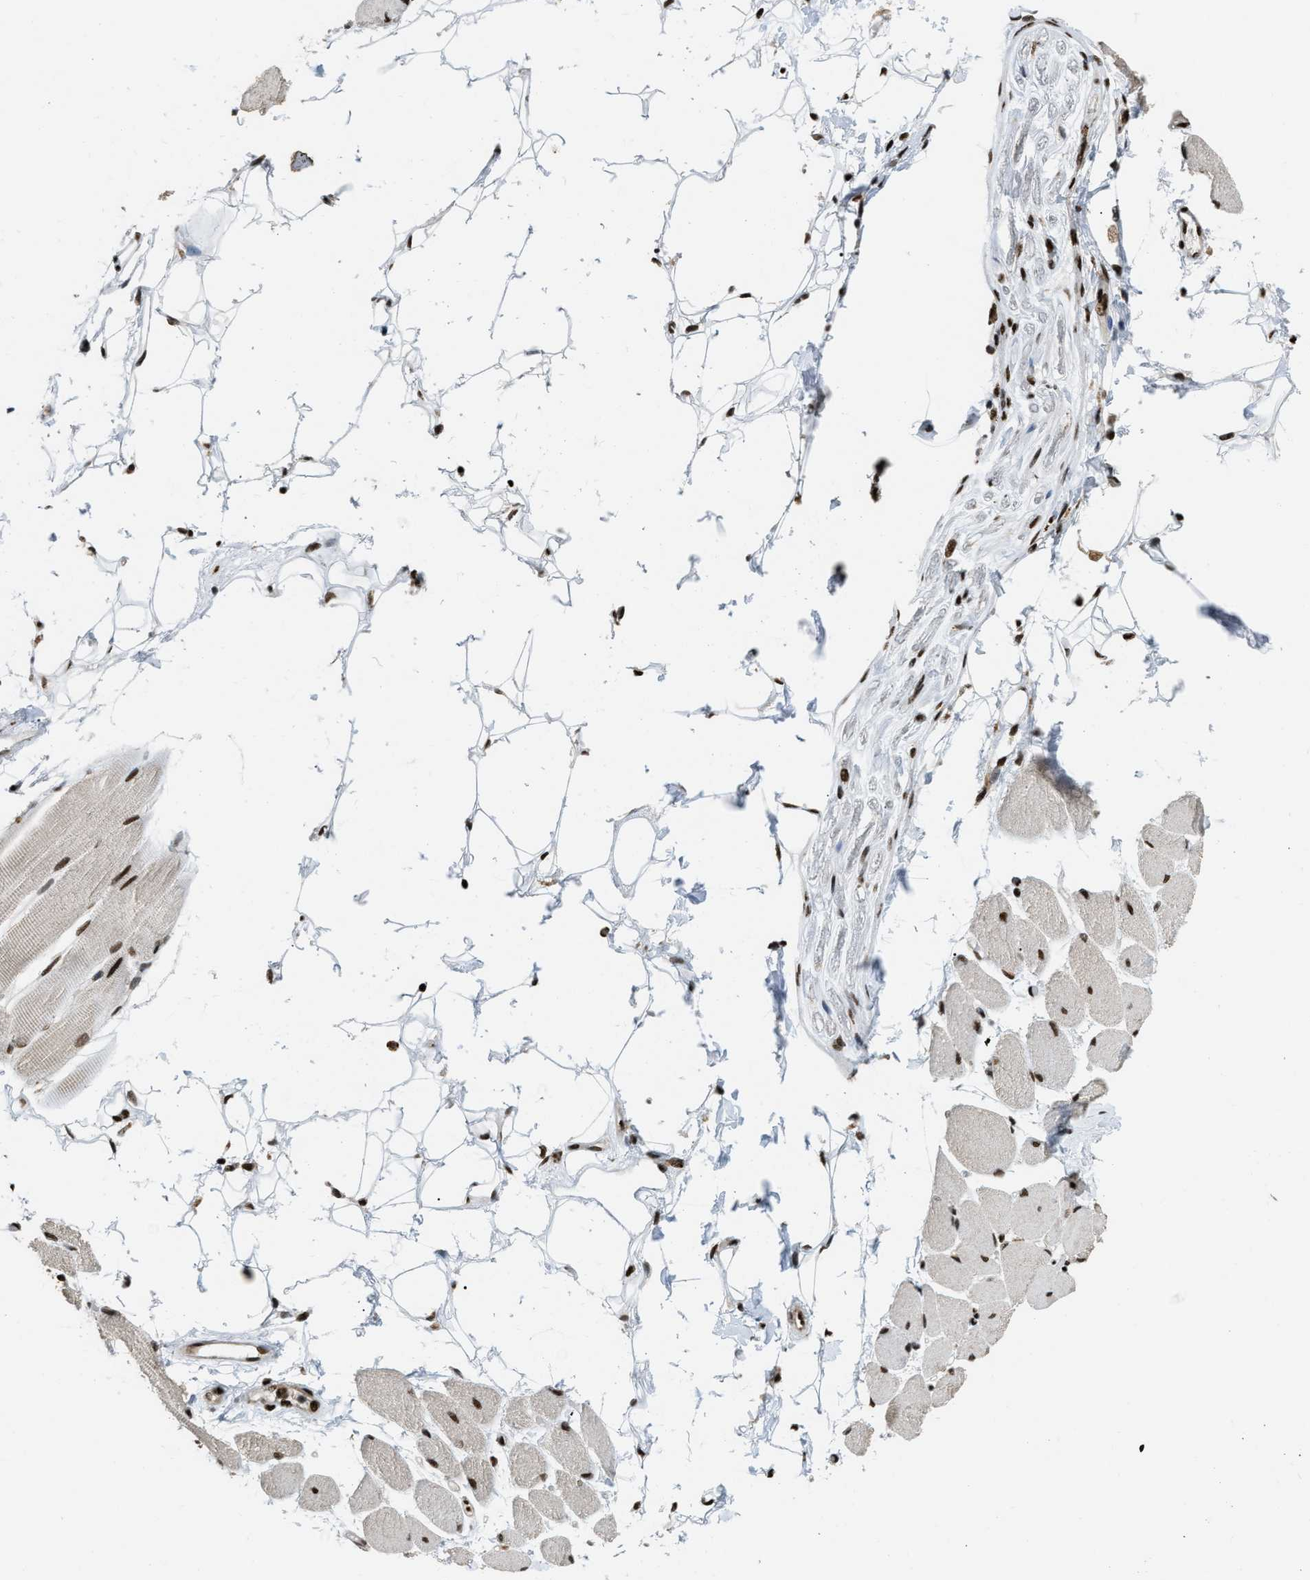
{"staining": {"intensity": "moderate", "quantity": ">75%", "location": "nuclear"}, "tissue": "skeletal muscle", "cell_type": "Myocytes", "image_type": "normal", "snomed": [{"axis": "morphology", "description": "Normal tissue, NOS"}, {"axis": "topography", "description": "Skeletal muscle"}, {"axis": "topography", "description": "Peripheral nerve tissue"}], "caption": "Moderate nuclear expression for a protein is present in approximately >75% of myocytes of normal skeletal muscle using IHC.", "gene": "NUMA1", "patient": {"sex": "female", "age": 84}}